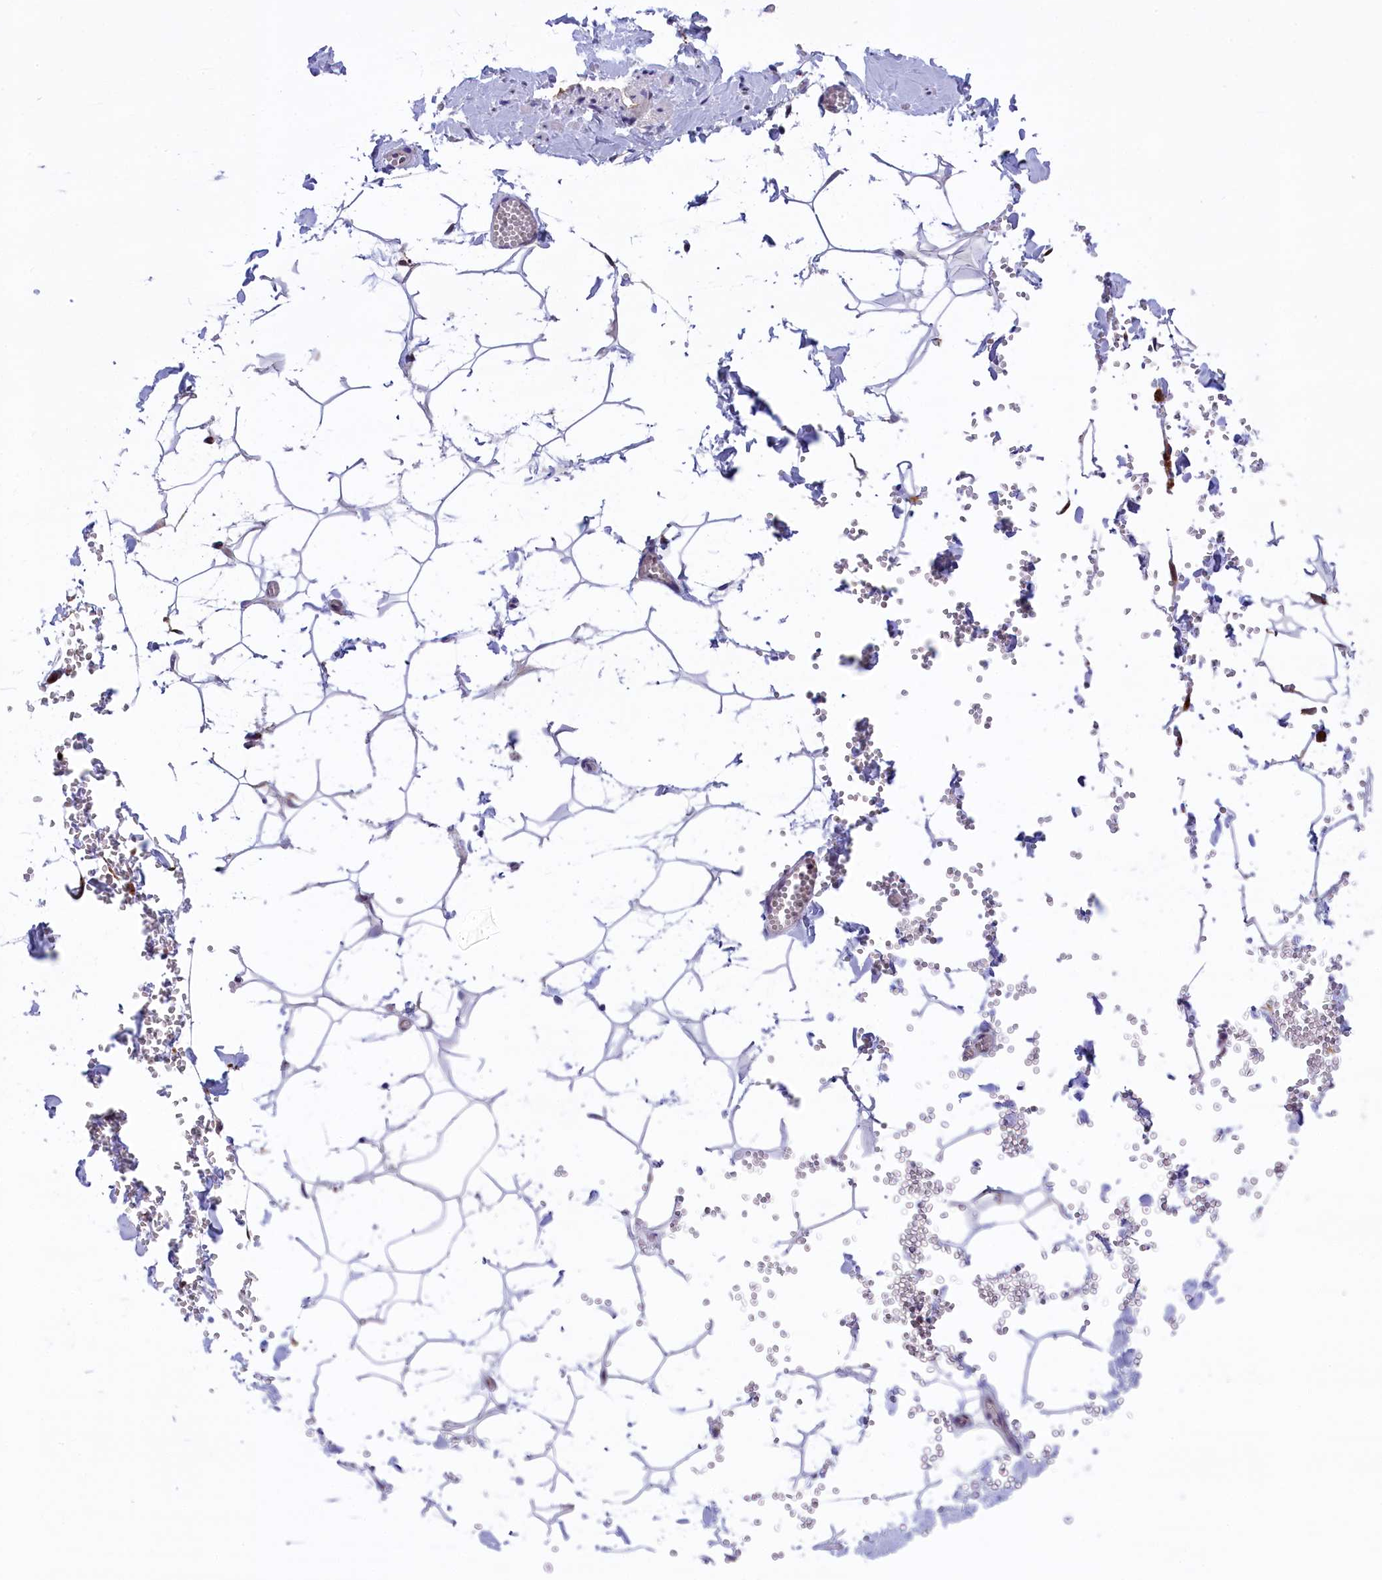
{"staining": {"intensity": "negative", "quantity": "none", "location": "none"}, "tissue": "adipose tissue", "cell_type": "Adipocytes", "image_type": "normal", "snomed": [{"axis": "morphology", "description": "Normal tissue, NOS"}, {"axis": "topography", "description": "Gallbladder"}, {"axis": "topography", "description": "Peripheral nerve tissue"}], "caption": "This is a histopathology image of immunohistochemistry (IHC) staining of benign adipose tissue, which shows no staining in adipocytes.", "gene": "MAN2B1", "patient": {"sex": "male", "age": 38}}